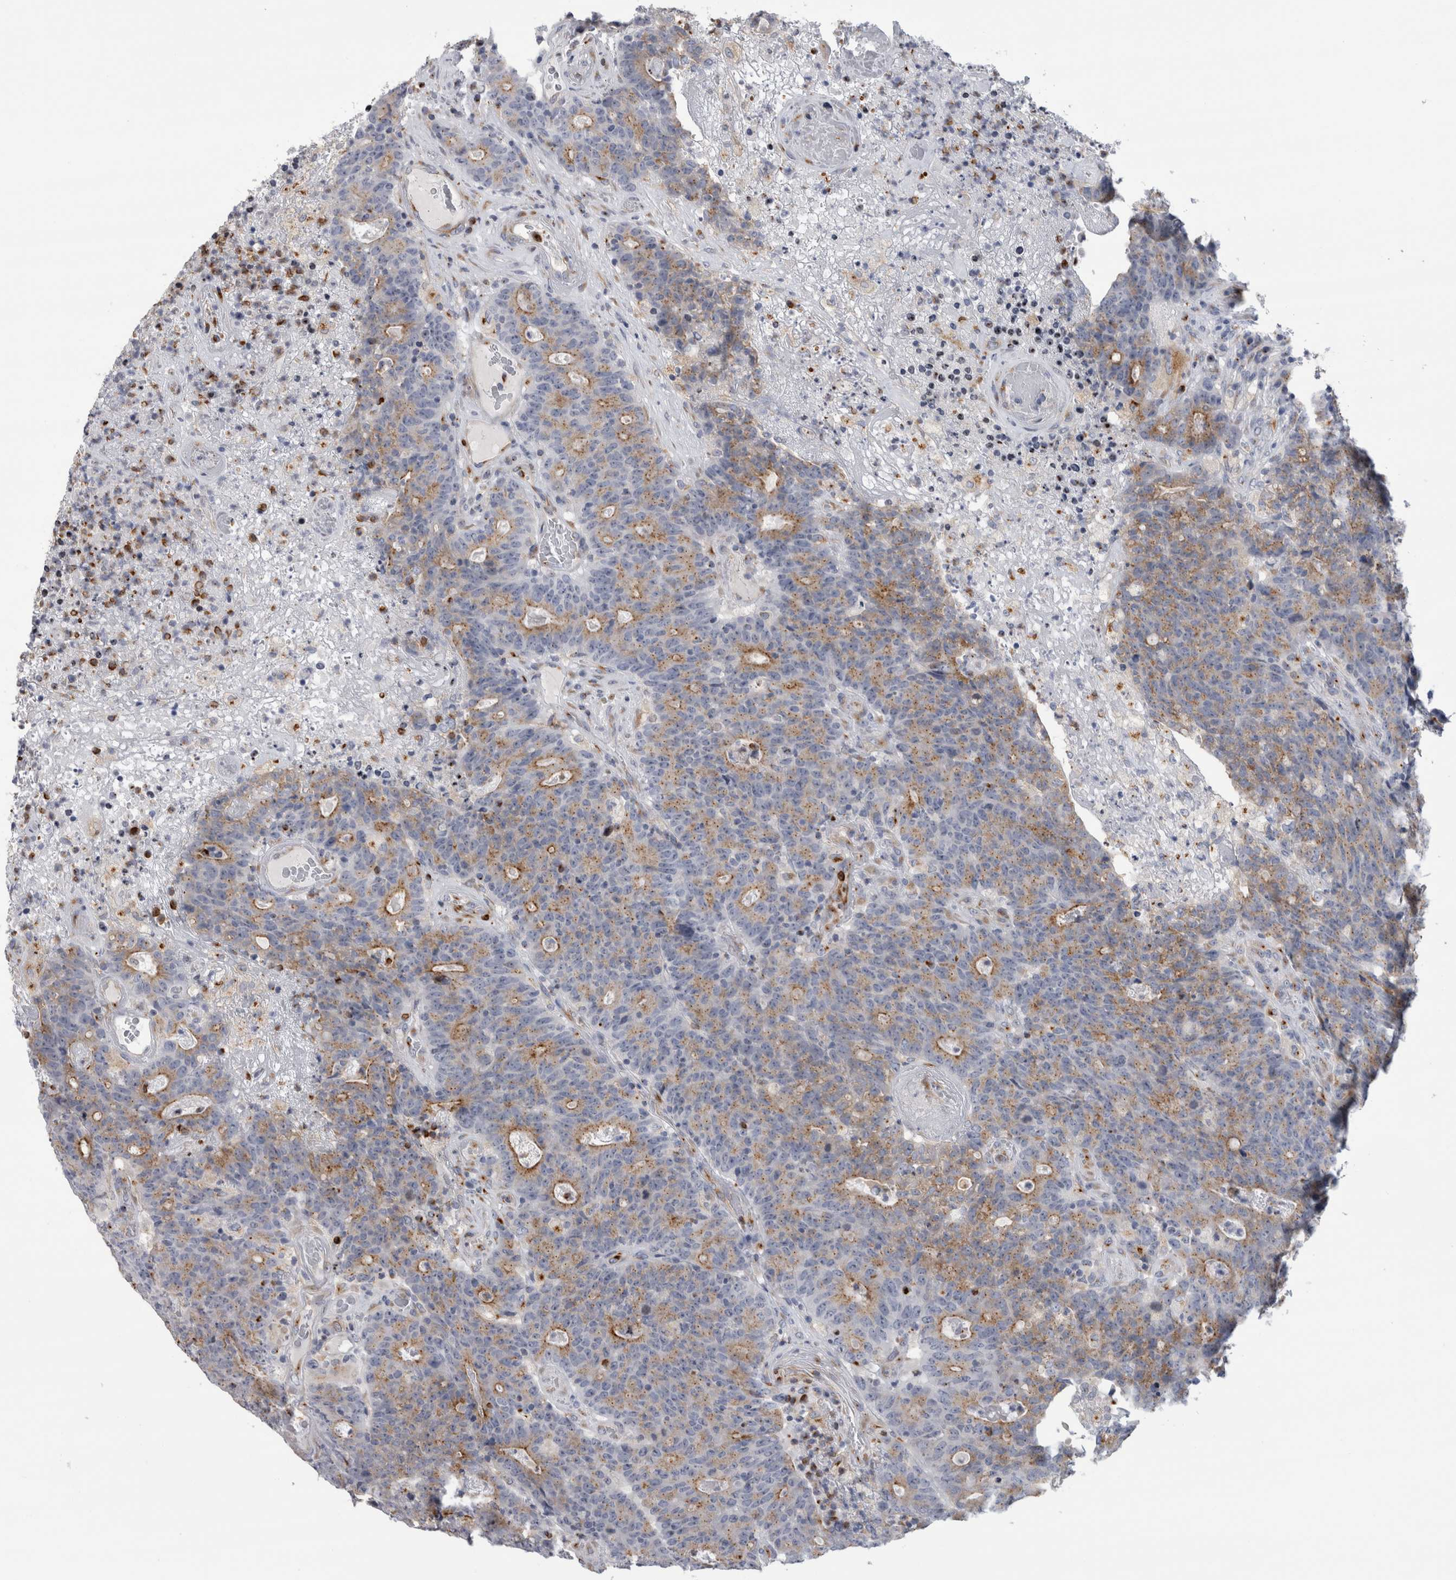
{"staining": {"intensity": "moderate", "quantity": ">75%", "location": "cytoplasmic/membranous"}, "tissue": "colorectal cancer", "cell_type": "Tumor cells", "image_type": "cancer", "snomed": [{"axis": "morphology", "description": "Normal tissue, NOS"}, {"axis": "morphology", "description": "Adenocarcinoma, NOS"}, {"axis": "topography", "description": "Colon"}], "caption": "Immunohistochemical staining of human colorectal adenocarcinoma shows moderate cytoplasmic/membranous protein positivity in about >75% of tumor cells.", "gene": "AKAP9", "patient": {"sex": "female", "age": 75}}